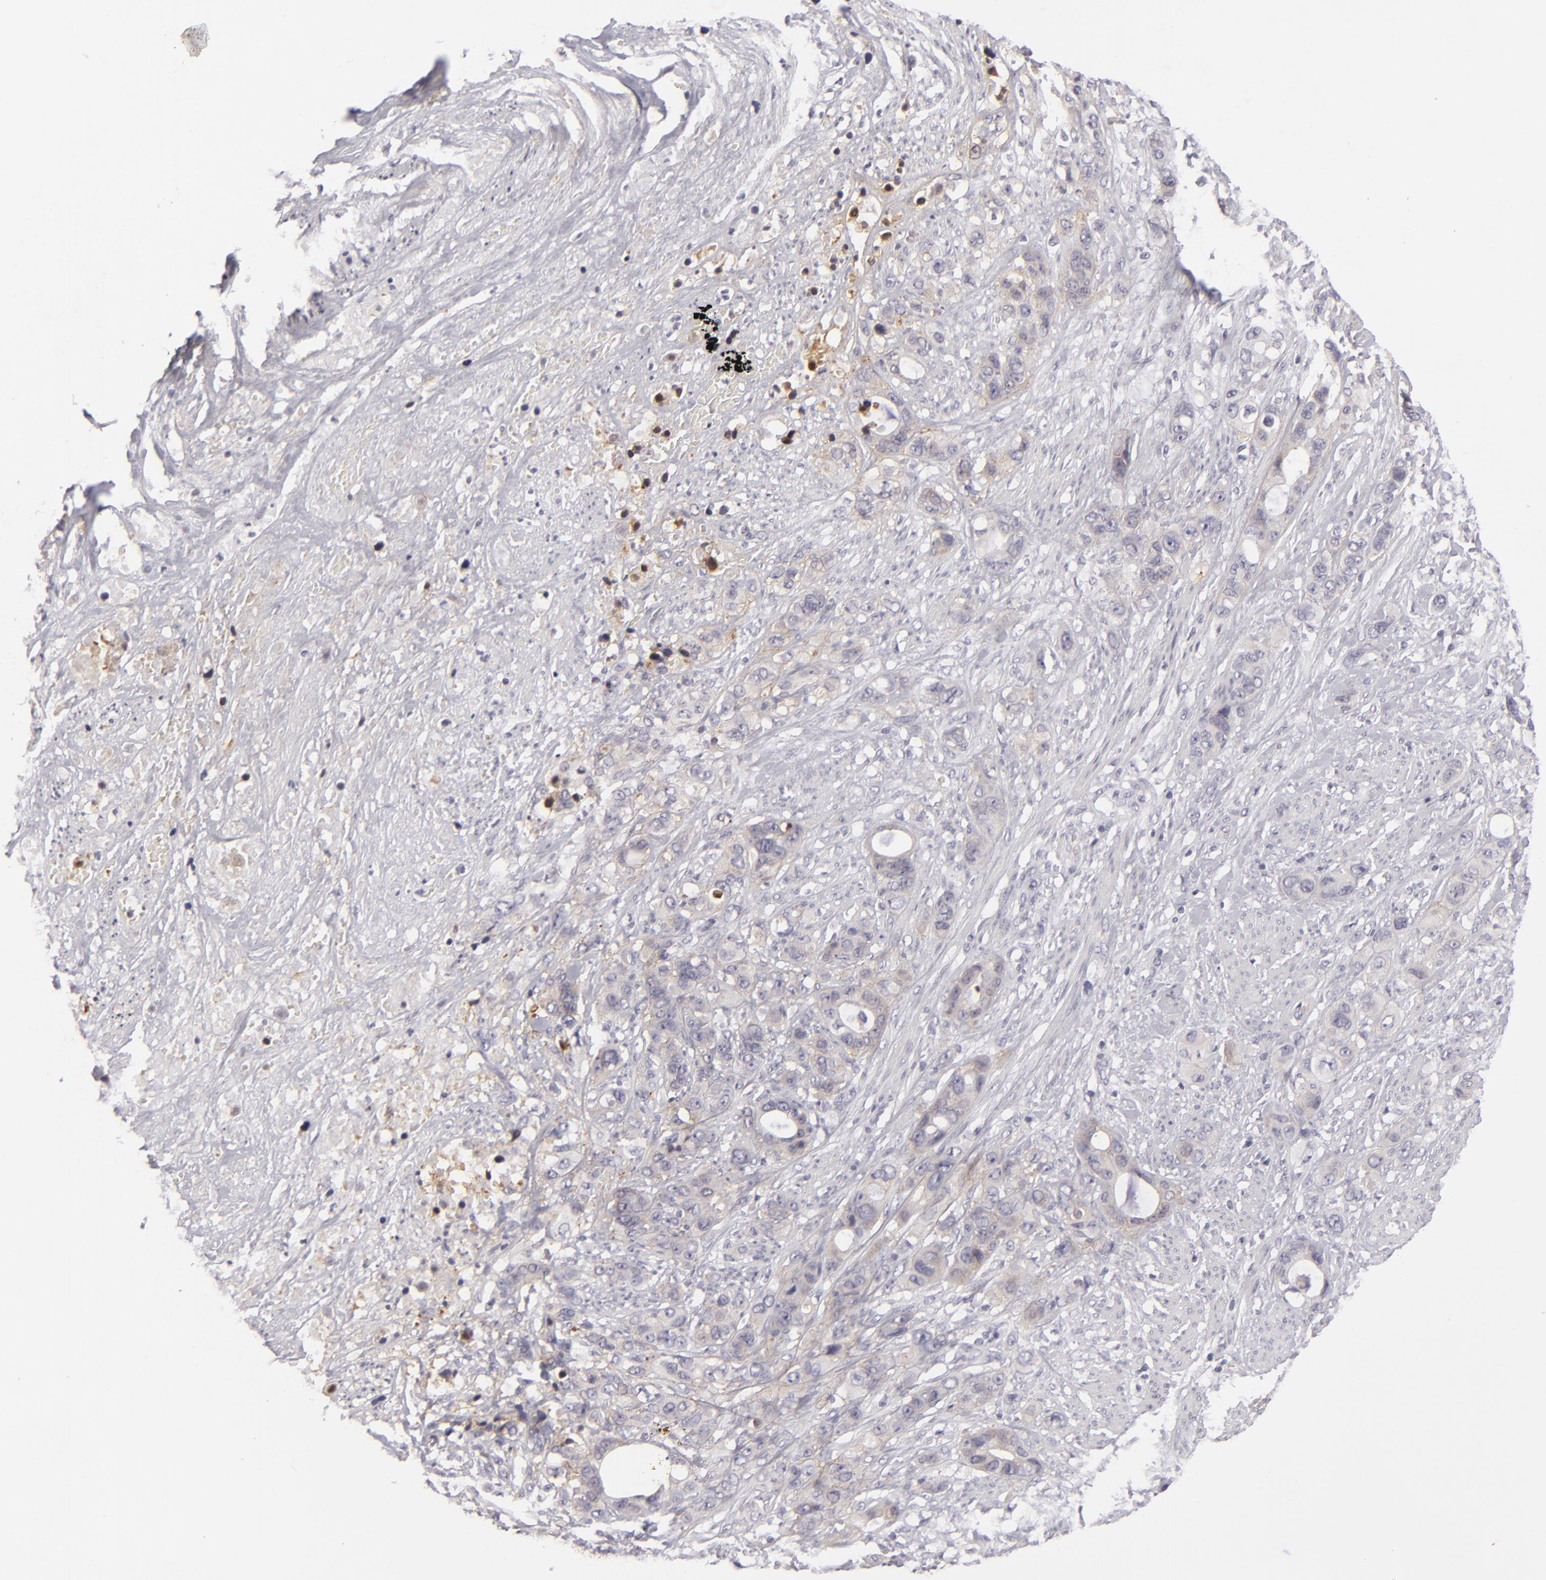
{"staining": {"intensity": "weak", "quantity": "<25%", "location": "none"}, "tissue": "stomach cancer", "cell_type": "Tumor cells", "image_type": "cancer", "snomed": [{"axis": "morphology", "description": "Adenocarcinoma, NOS"}, {"axis": "topography", "description": "Stomach, upper"}], "caption": "High power microscopy micrograph of an IHC image of stomach cancer (adenocarcinoma), revealing no significant staining in tumor cells. (Brightfield microscopy of DAB immunohistochemistry (IHC) at high magnification).", "gene": "JUP", "patient": {"sex": "male", "age": 47}}